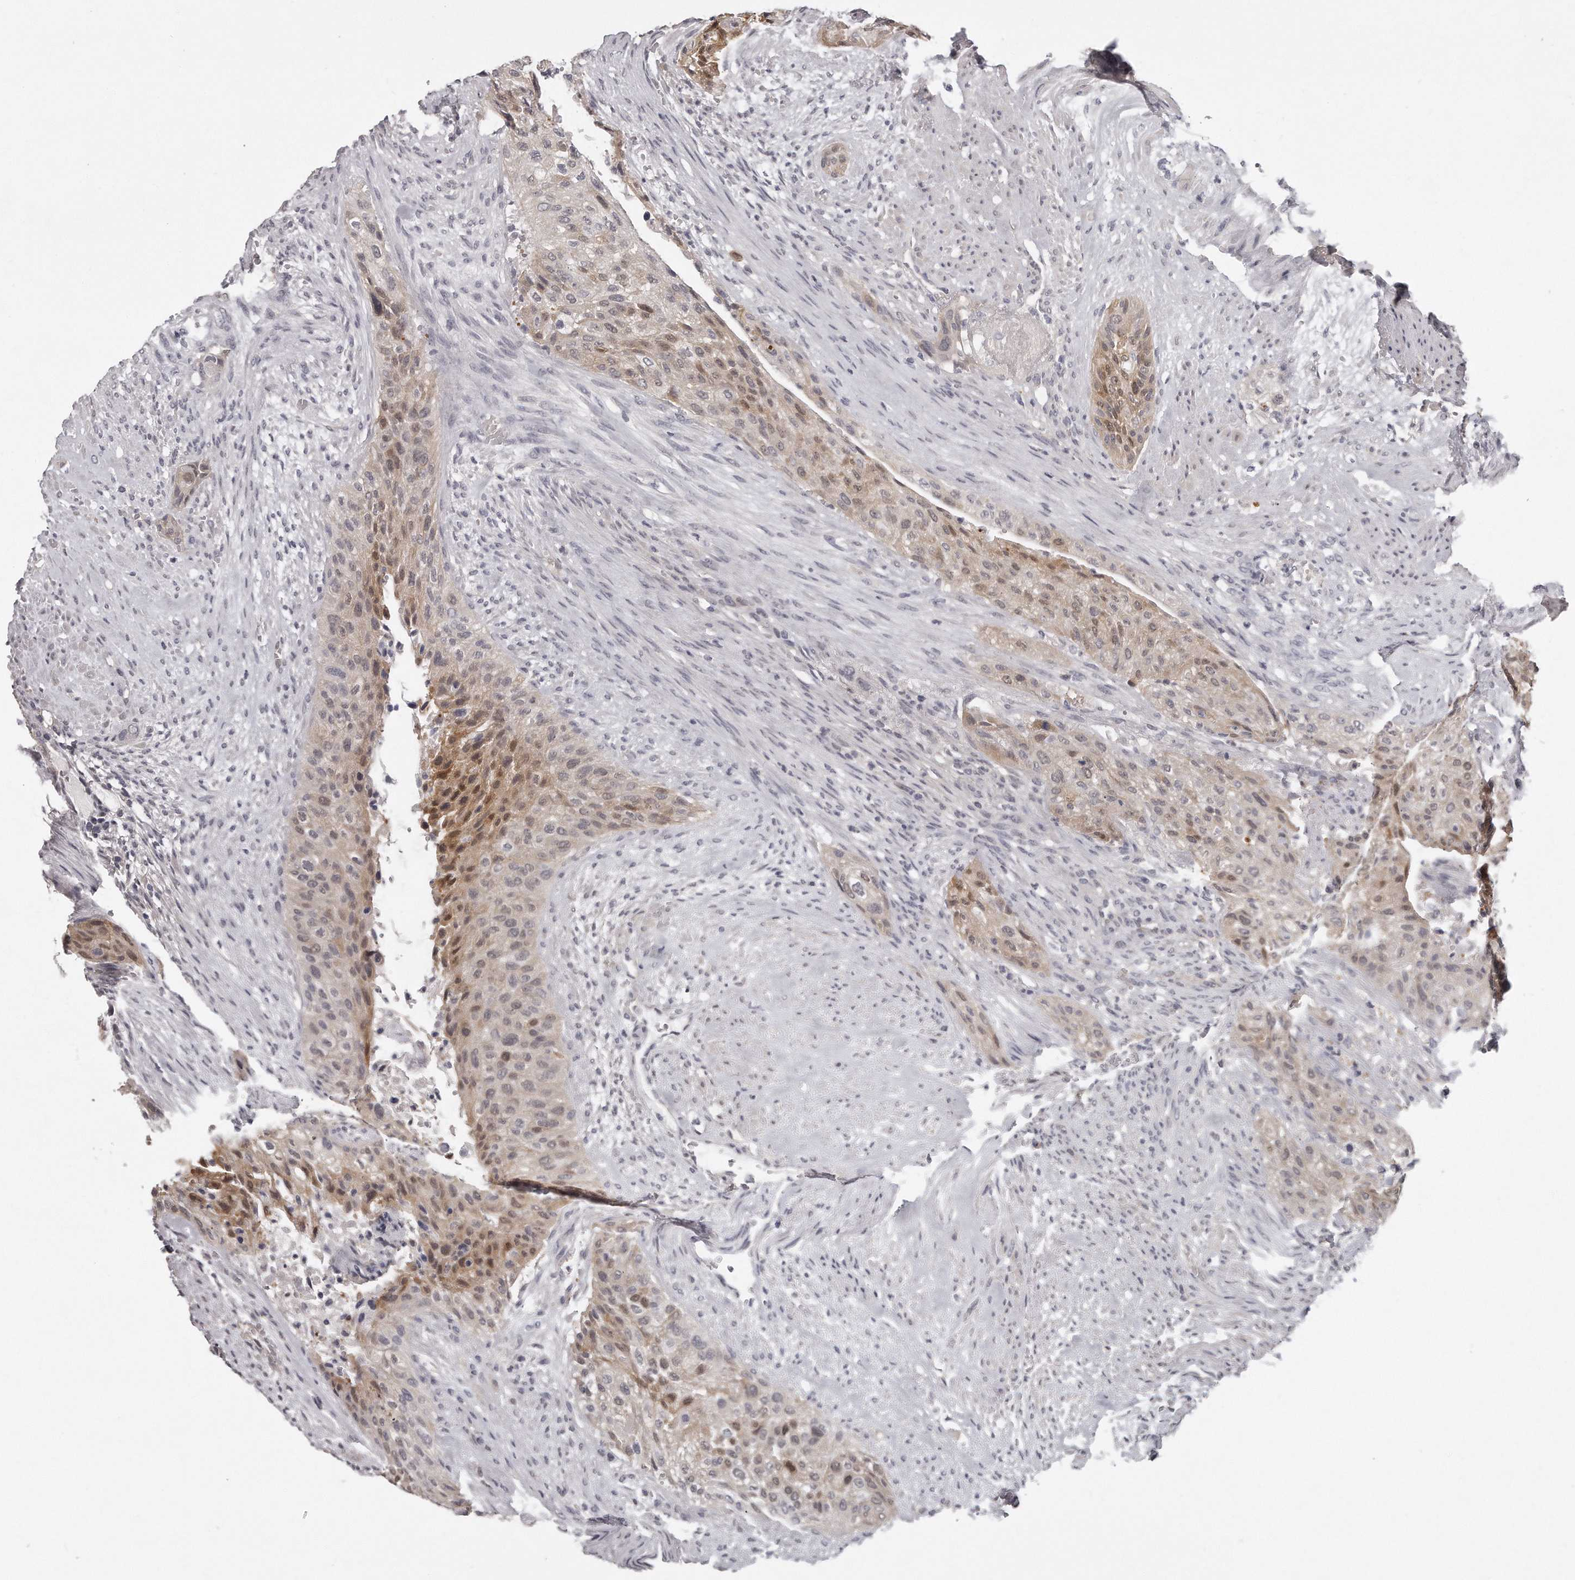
{"staining": {"intensity": "moderate", "quantity": "25%-75%", "location": "nuclear"}, "tissue": "urothelial cancer", "cell_type": "Tumor cells", "image_type": "cancer", "snomed": [{"axis": "morphology", "description": "Urothelial carcinoma, High grade"}, {"axis": "topography", "description": "Urinary bladder"}], "caption": "A brown stain highlights moderate nuclear positivity of a protein in human high-grade urothelial carcinoma tumor cells. The protein of interest is stained brown, and the nuclei are stained in blue (DAB IHC with brightfield microscopy, high magnification).", "gene": "GGCT", "patient": {"sex": "male", "age": 35}}